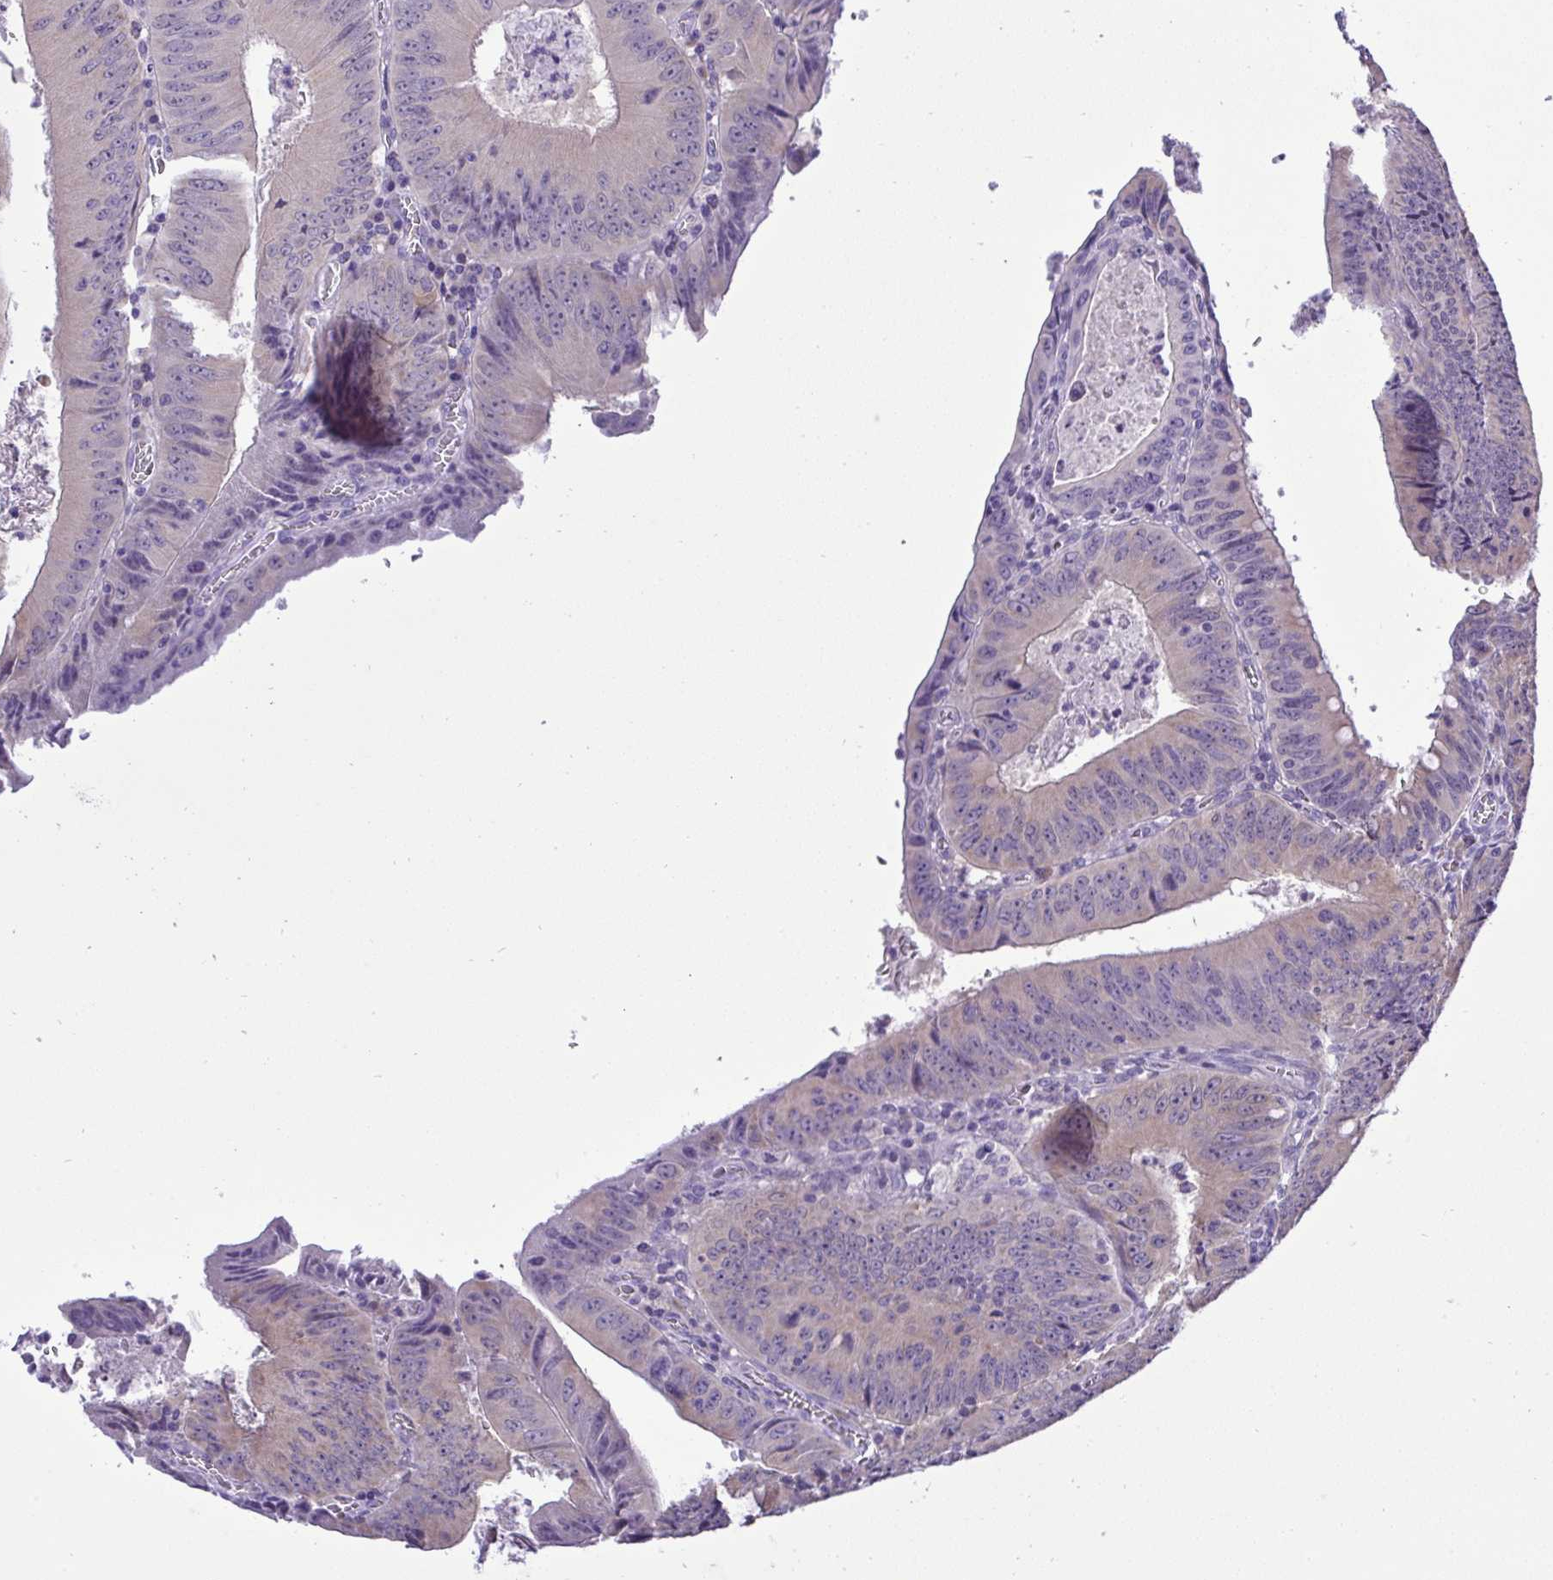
{"staining": {"intensity": "weak", "quantity": "25%-75%", "location": "cytoplasmic/membranous"}, "tissue": "colorectal cancer", "cell_type": "Tumor cells", "image_type": "cancer", "snomed": [{"axis": "morphology", "description": "Adenocarcinoma, NOS"}, {"axis": "topography", "description": "Rectum"}], "caption": "Adenocarcinoma (colorectal) stained for a protein displays weak cytoplasmic/membranous positivity in tumor cells.", "gene": "ST8SIA2", "patient": {"sex": "female", "age": 72}}